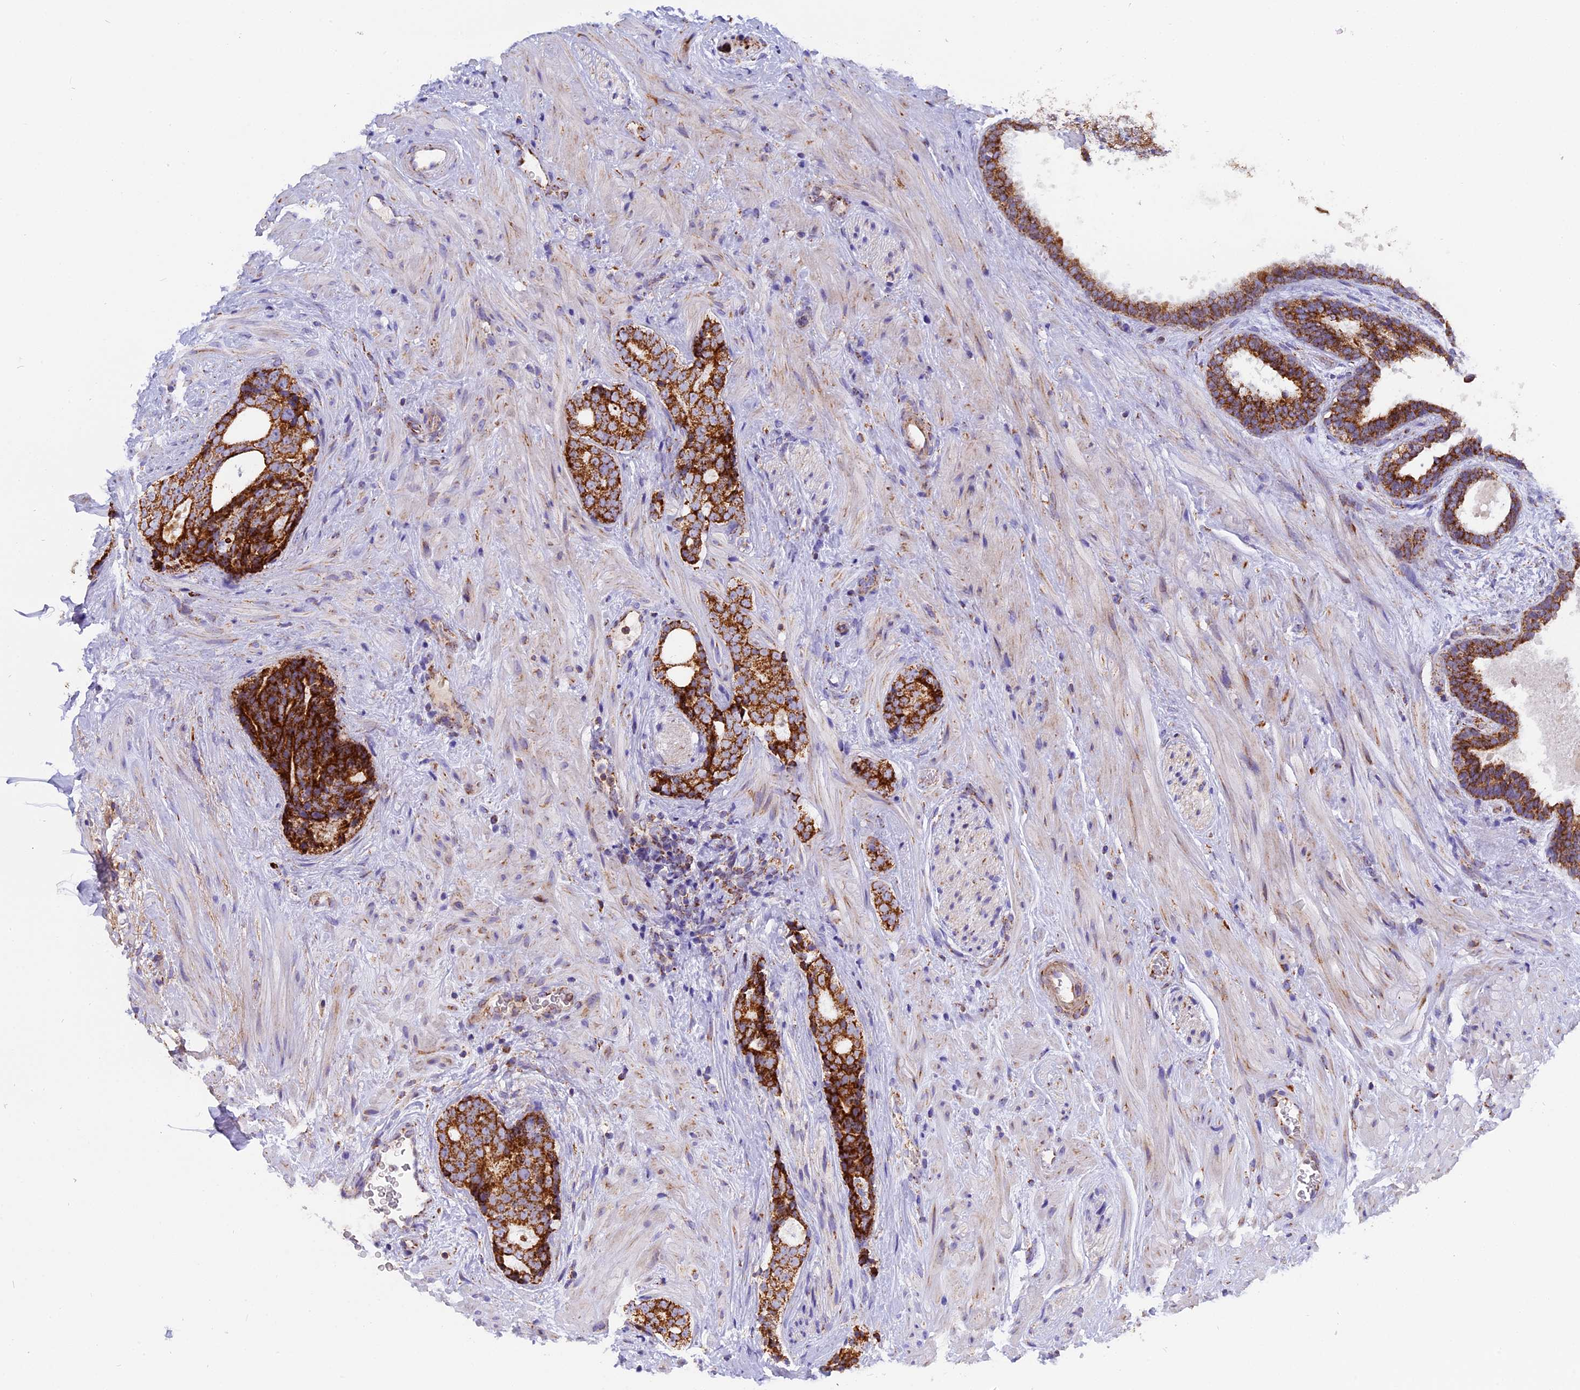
{"staining": {"intensity": "strong", "quantity": ">75%", "location": "cytoplasmic/membranous"}, "tissue": "prostate cancer", "cell_type": "Tumor cells", "image_type": "cancer", "snomed": [{"axis": "morphology", "description": "Adenocarcinoma, High grade"}, {"axis": "topography", "description": "Prostate"}], "caption": "Approximately >75% of tumor cells in prostate cancer (high-grade adenocarcinoma) show strong cytoplasmic/membranous protein positivity as visualized by brown immunohistochemical staining.", "gene": "MRPS34", "patient": {"sex": "male", "age": 56}}